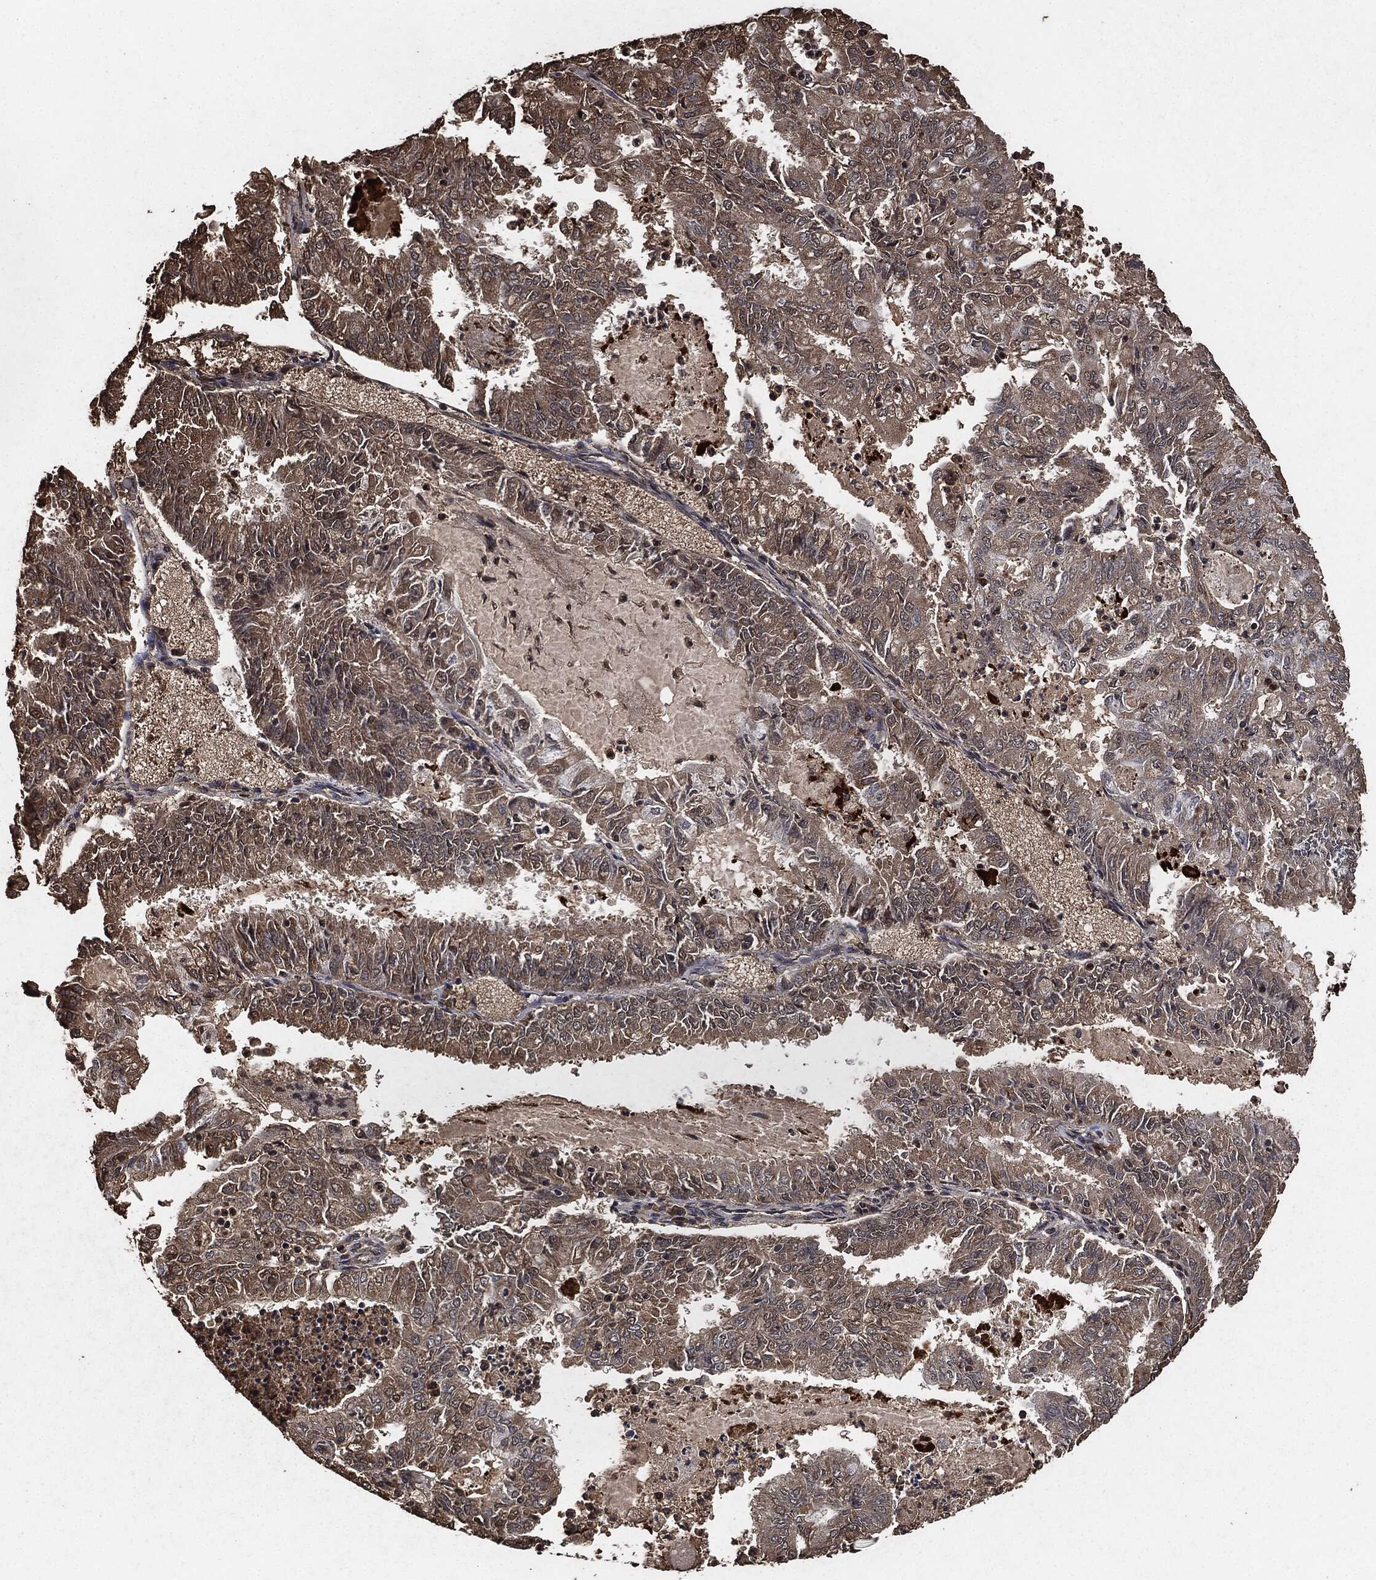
{"staining": {"intensity": "weak", "quantity": "25%-75%", "location": "cytoplasmic/membranous"}, "tissue": "endometrial cancer", "cell_type": "Tumor cells", "image_type": "cancer", "snomed": [{"axis": "morphology", "description": "Adenocarcinoma, NOS"}, {"axis": "topography", "description": "Endometrium"}], "caption": "This photomicrograph demonstrates endometrial adenocarcinoma stained with IHC to label a protein in brown. The cytoplasmic/membranous of tumor cells show weak positivity for the protein. Nuclei are counter-stained blue.", "gene": "AKT1S1", "patient": {"sex": "female", "age": 57}}